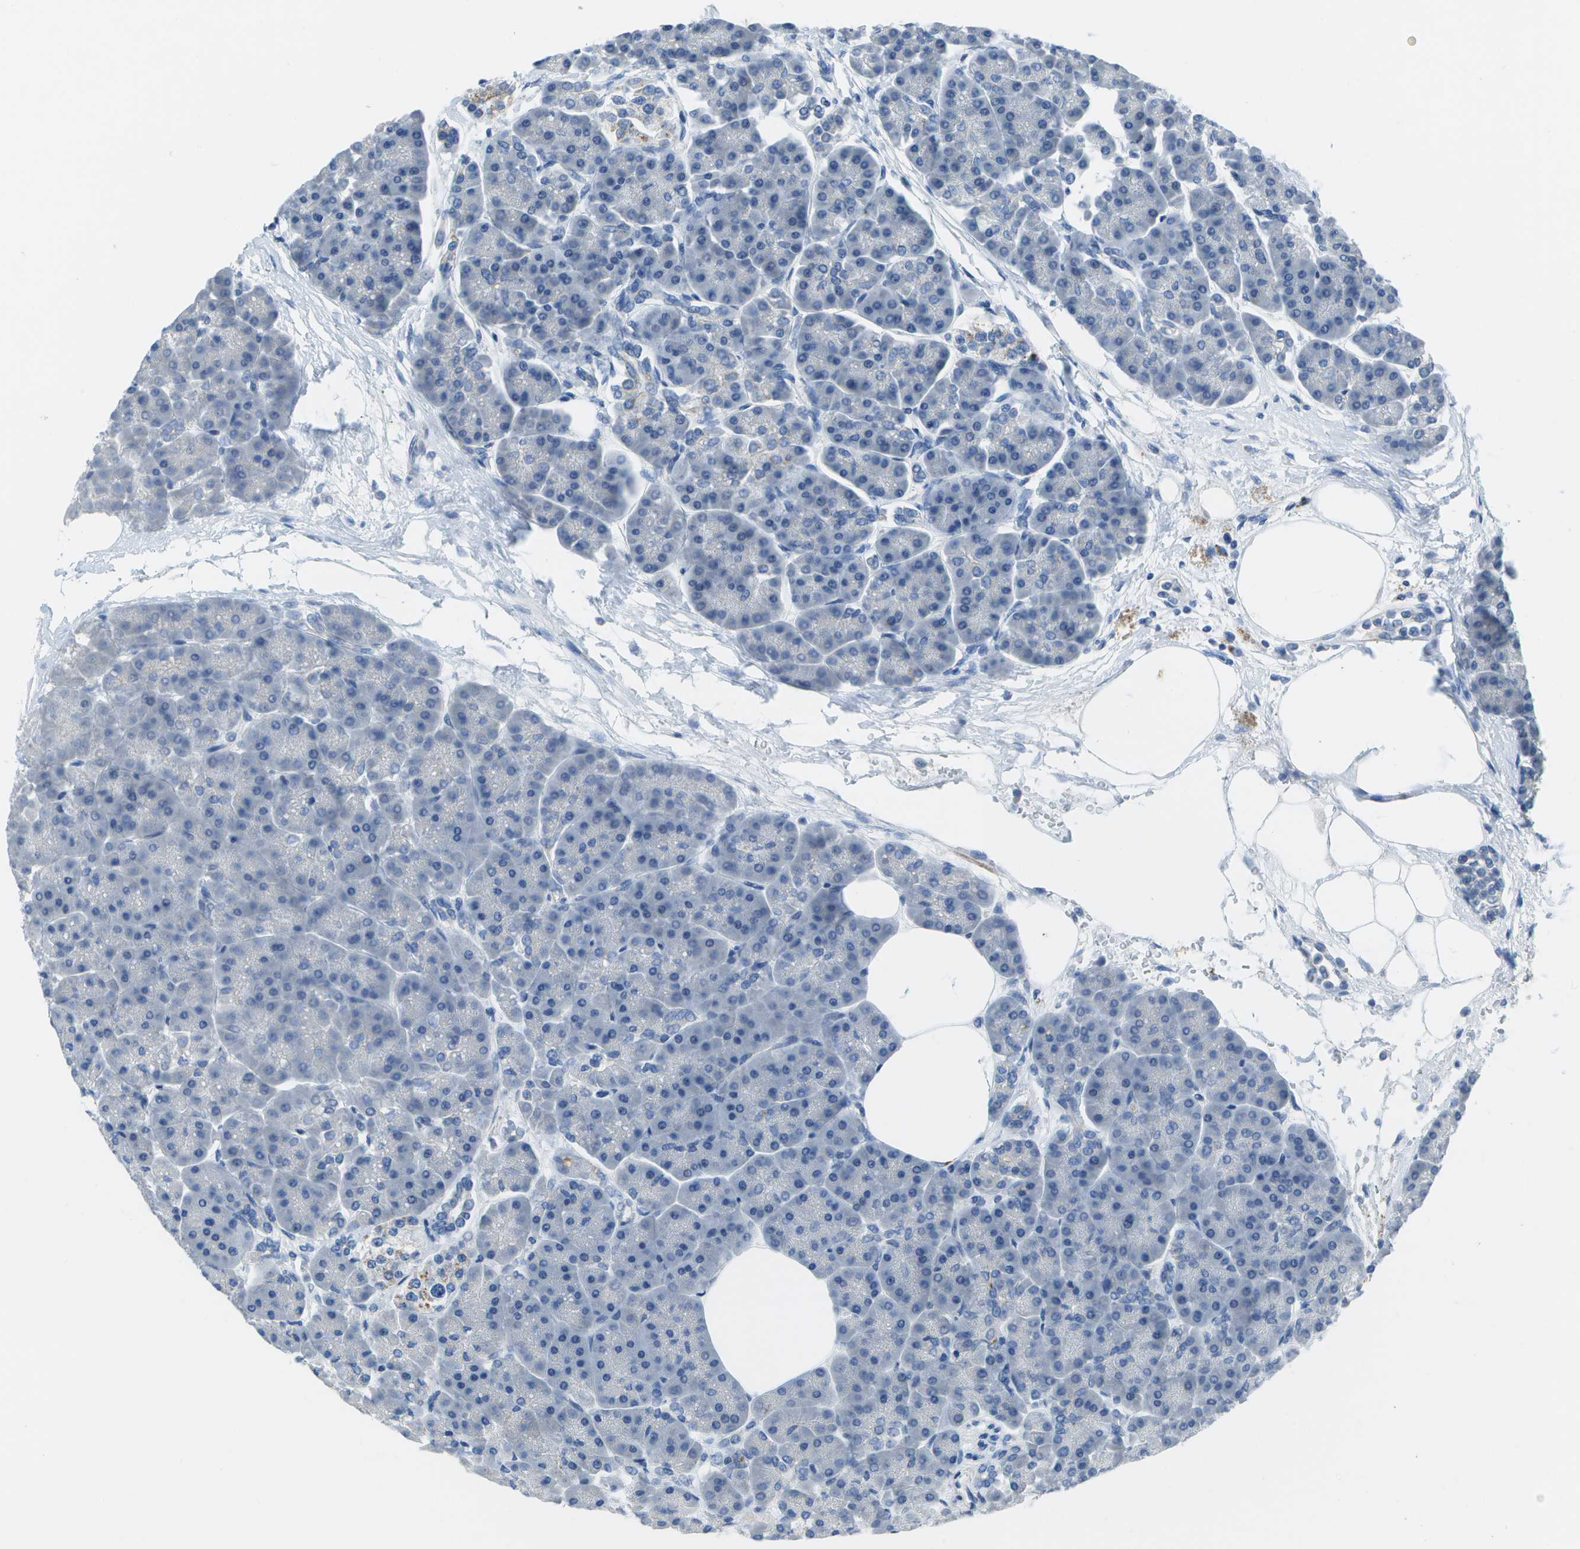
{"staining": {"intensity": "negative", "quantity": "none", "location": "none"}, "tissue": "pancreas", "cell_type": "Exocrine glandular cells", "image_type": "normal", "snomed": [{"axis": "morphology", "description": "Normal tissue, NOS"}, {"axis": "topography", "description": "Pancreas"}], "caption": "This photomicrograph is of normal pancreas stained with IHC to label a protein in brown with the nuclei are counter-stained blue. There is no expression in exocrine glandular cells.", "gene": "DCT", "patient": {"sex": "female", "age": 70}}